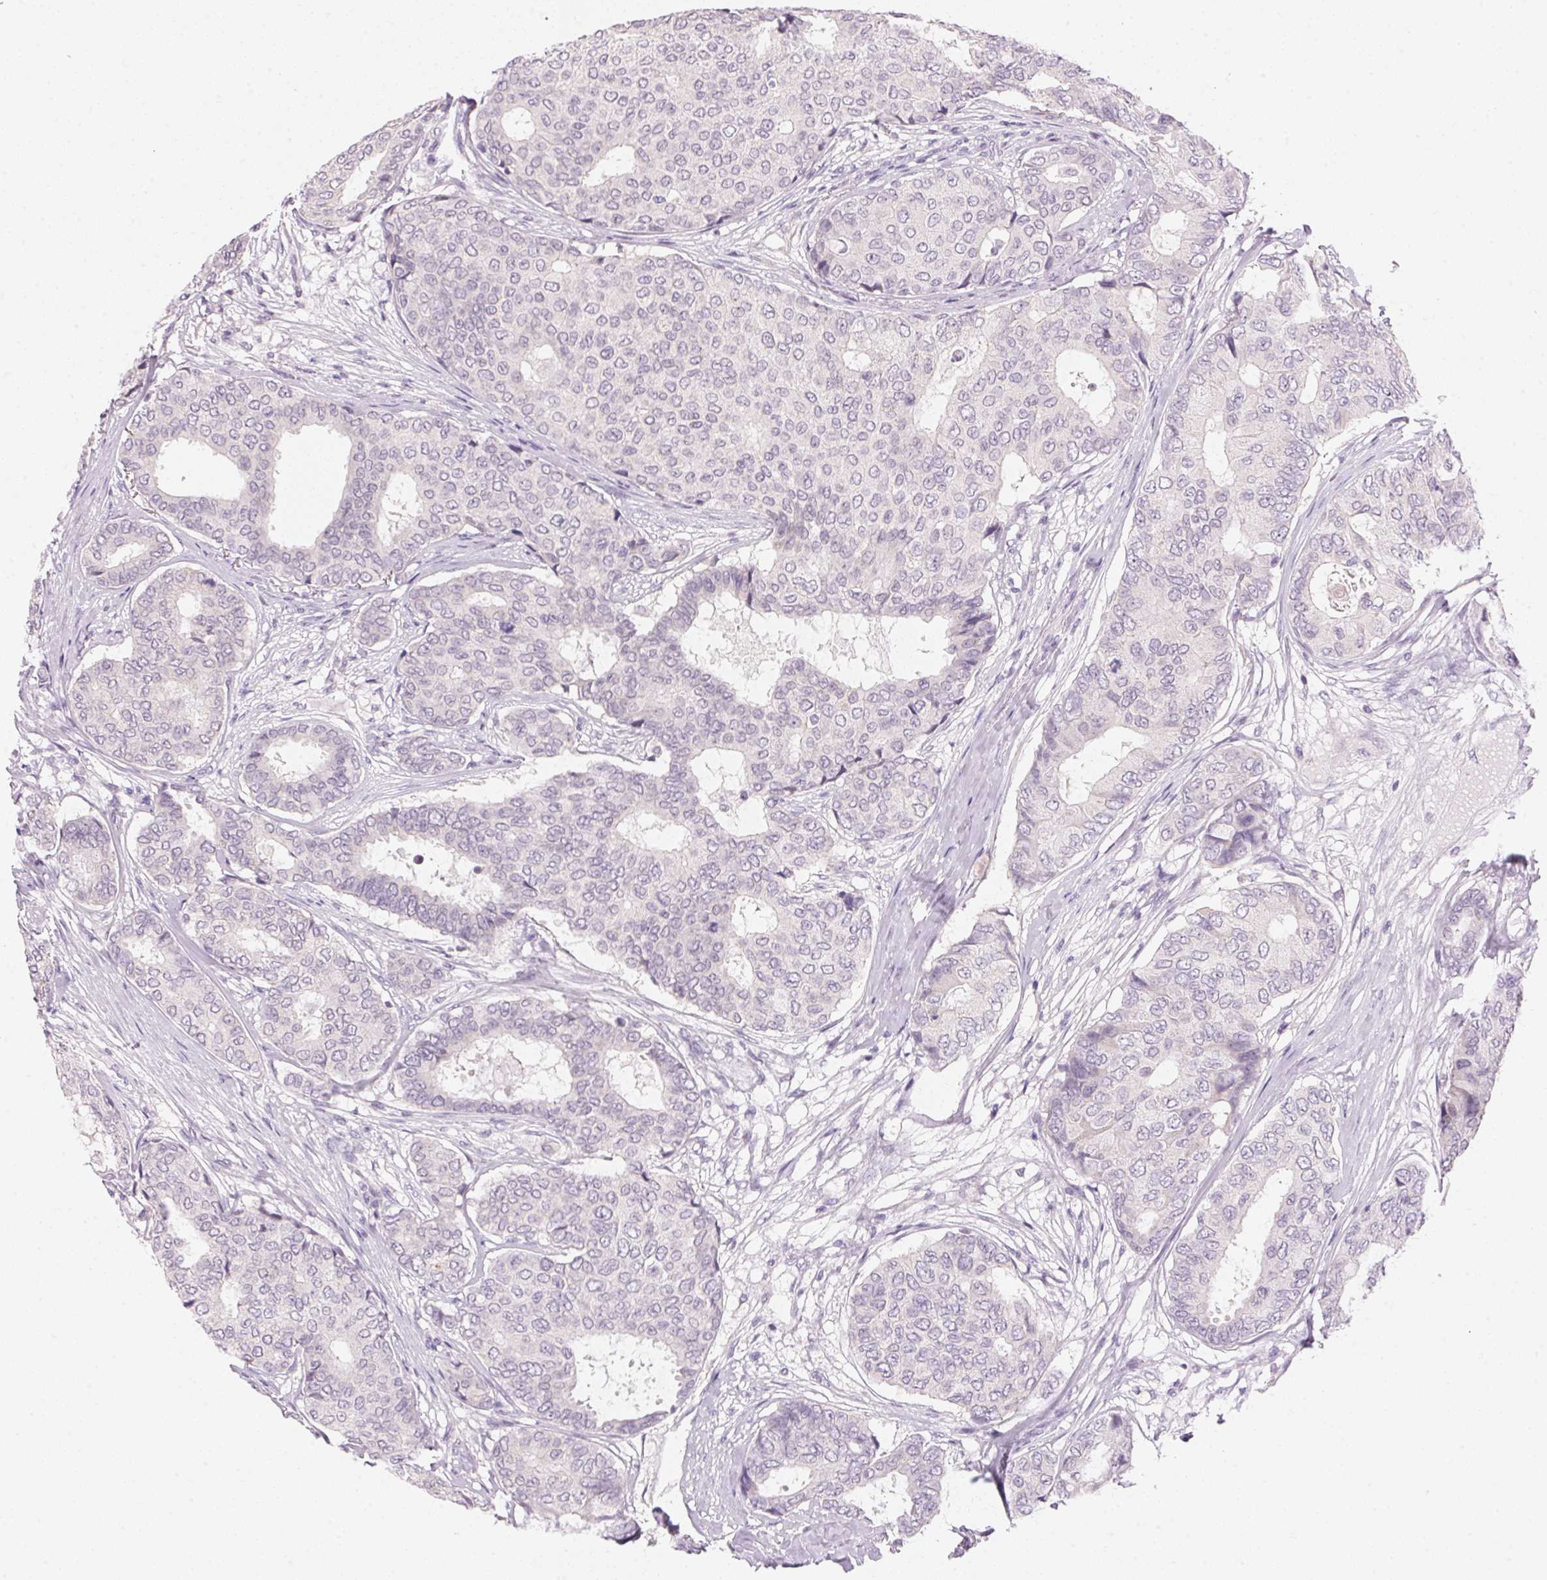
{"staining": {"intensity": "negative", "quantity": "none", "location": "none"}, "tissue": "breast cancer", "cell_type": "Tumor cells", "image_type": "cancer", "snomed": [{"axis": "morphology", "description": "Duct carcinoma"}, {"axis": "topography", "description": "Breast"}], "caption": "This micrograph is of breast infiltrating ductal carcinoma stained with immunohistochemistry (IHC) to label a protein in brown with the nuclei are counter-stained blue. There is no expression in tumor cells.", "gene": "CYP11B1", "patient": {"sex": "female", "age": 75}}